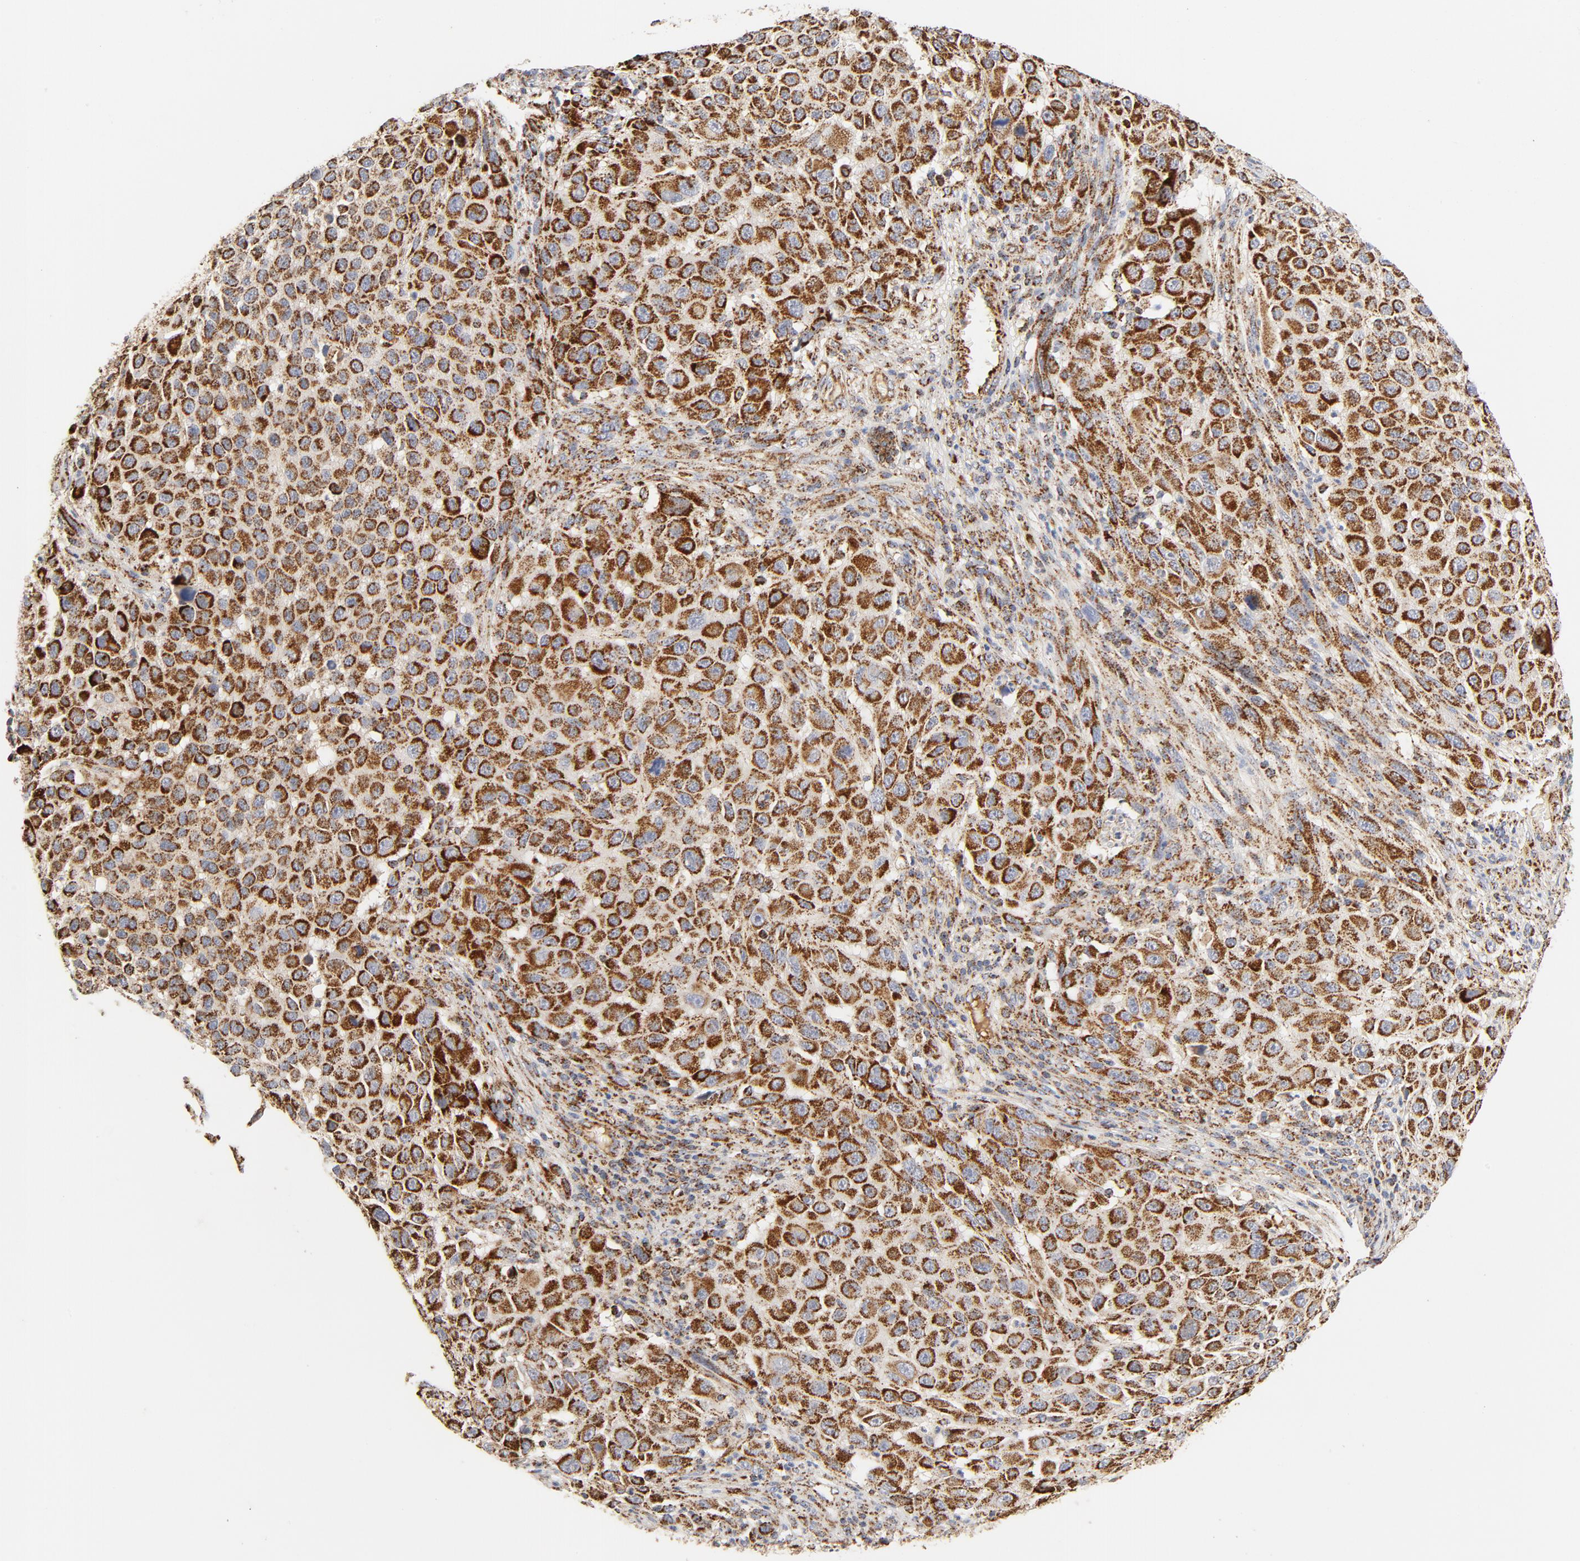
{"staining": {"intensity": "strong", "quantity": ">75%", "location": "cytoplasmic/membranous"}, "tissue": "melanoma", "cell_type": "Tumor cells", "image_type": "cancer", "snomed": [{"axis": "morphology", "description": "Malignant melanoma, Metastatic site"}, {"axis": "topography", "description": "Lymph node"}], "caption": "IHC staining of melanoma, which exhibits high levels of strong cytoplasmic/membranous staining in about >75% of tumor cells indicating strong cytoplasmic/membranous protein positivity. The staining was performed using DAB (3,3'-diaminobenzidine) (brown) for protein detection and nuclei were counterstained in hematoxylin (blue).", "gene": "PCNX4", "patient": {"sex": "male", "age": 61}}